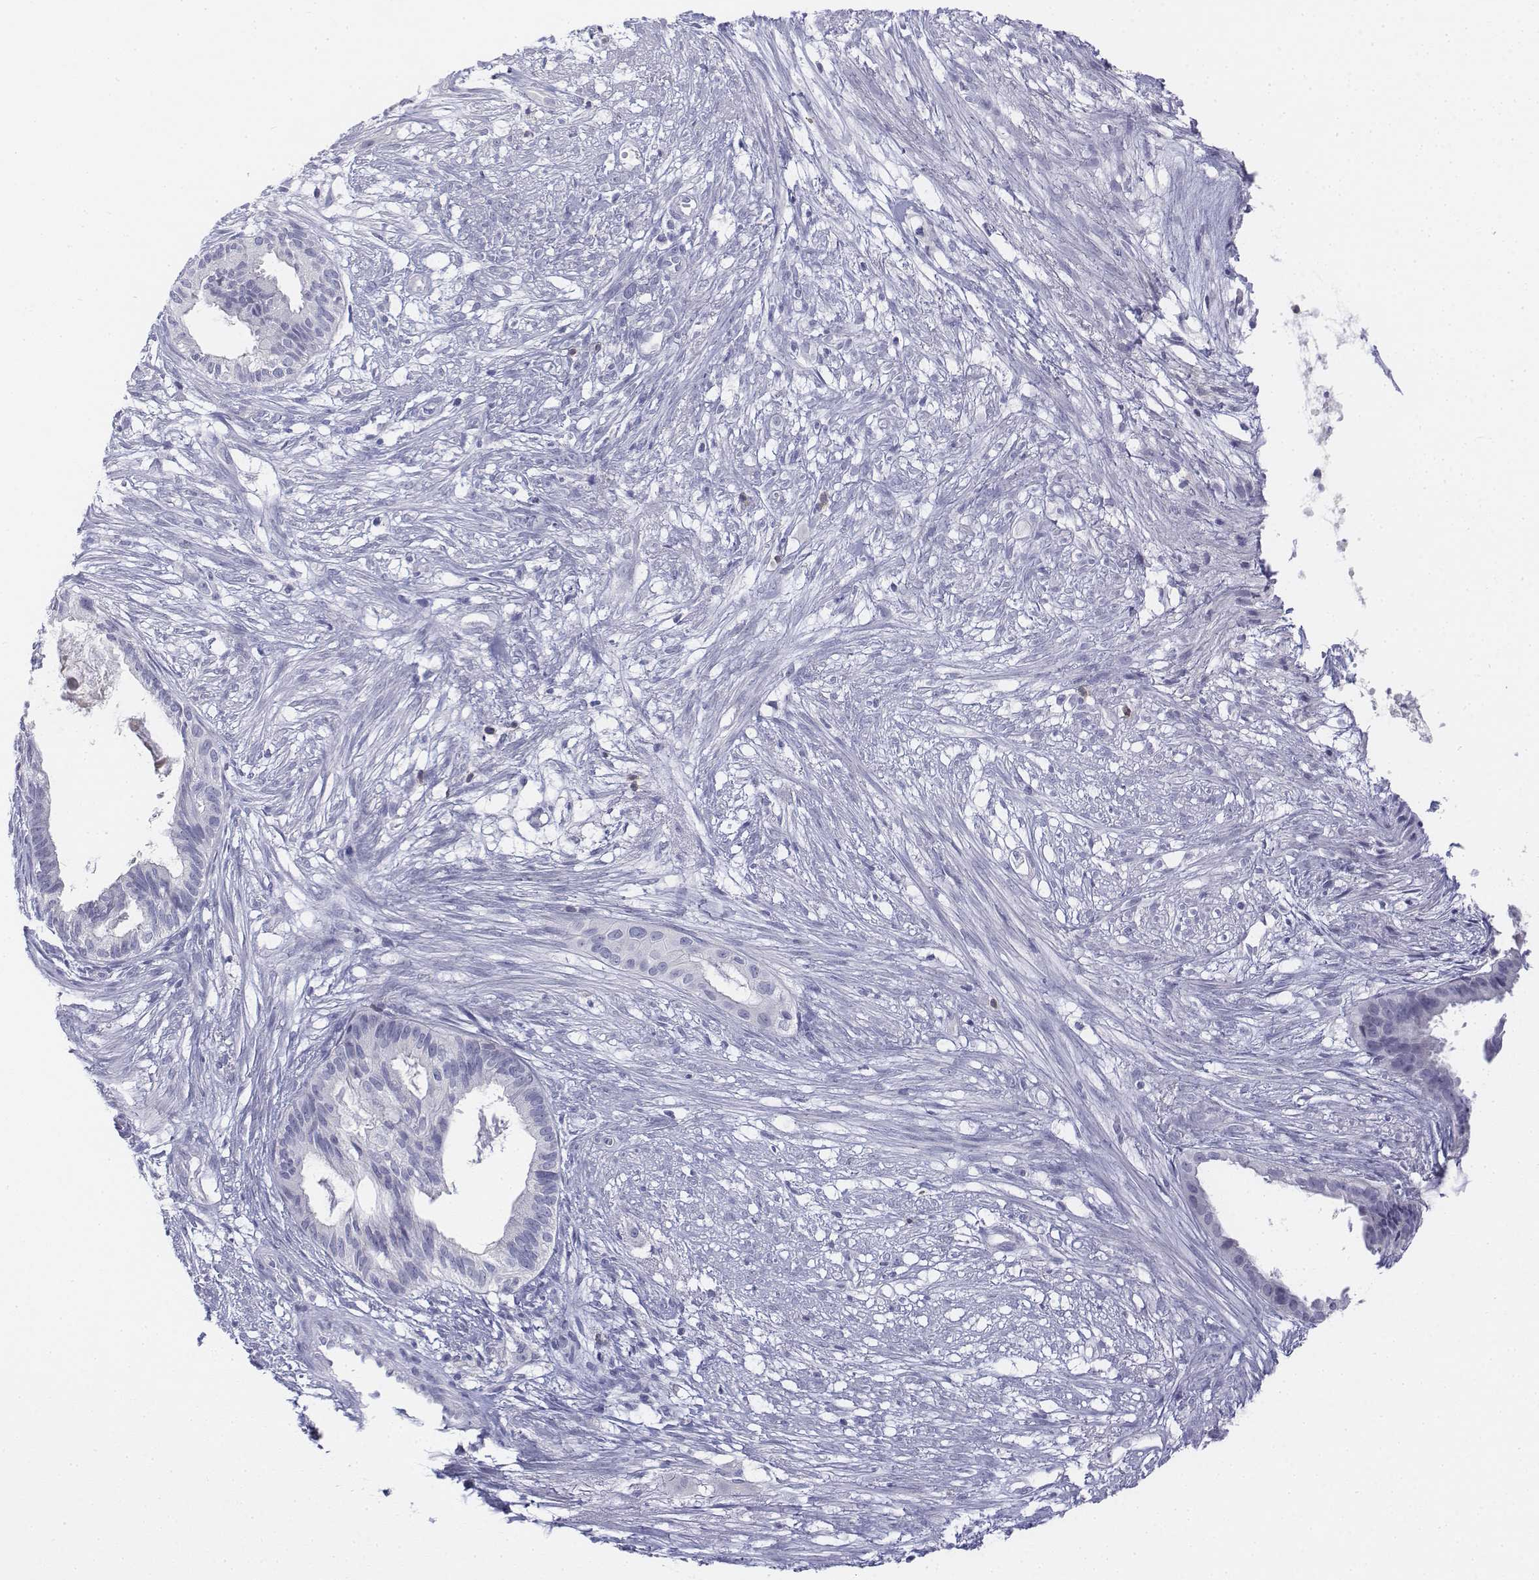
{"staining": {"intensity": "negative", "quantity": "none", "location": "none"}, "tissue": "endometrial cancer", "cell_type": "Tumor cells", "image_type": "cancer", "snomed": [{"axis": "morphology", "description": "Adenocarcinoma, NOS"}, {"axis": "topography", "description": "Endometrium"}], "caption": "IHC micrograph of human adenocarcinoma (endometrial) stained for a protein (brown), which shows no staining in tumor cells.", "gene": "CD3E", "patient": {"sex": "female", "age": 86}}